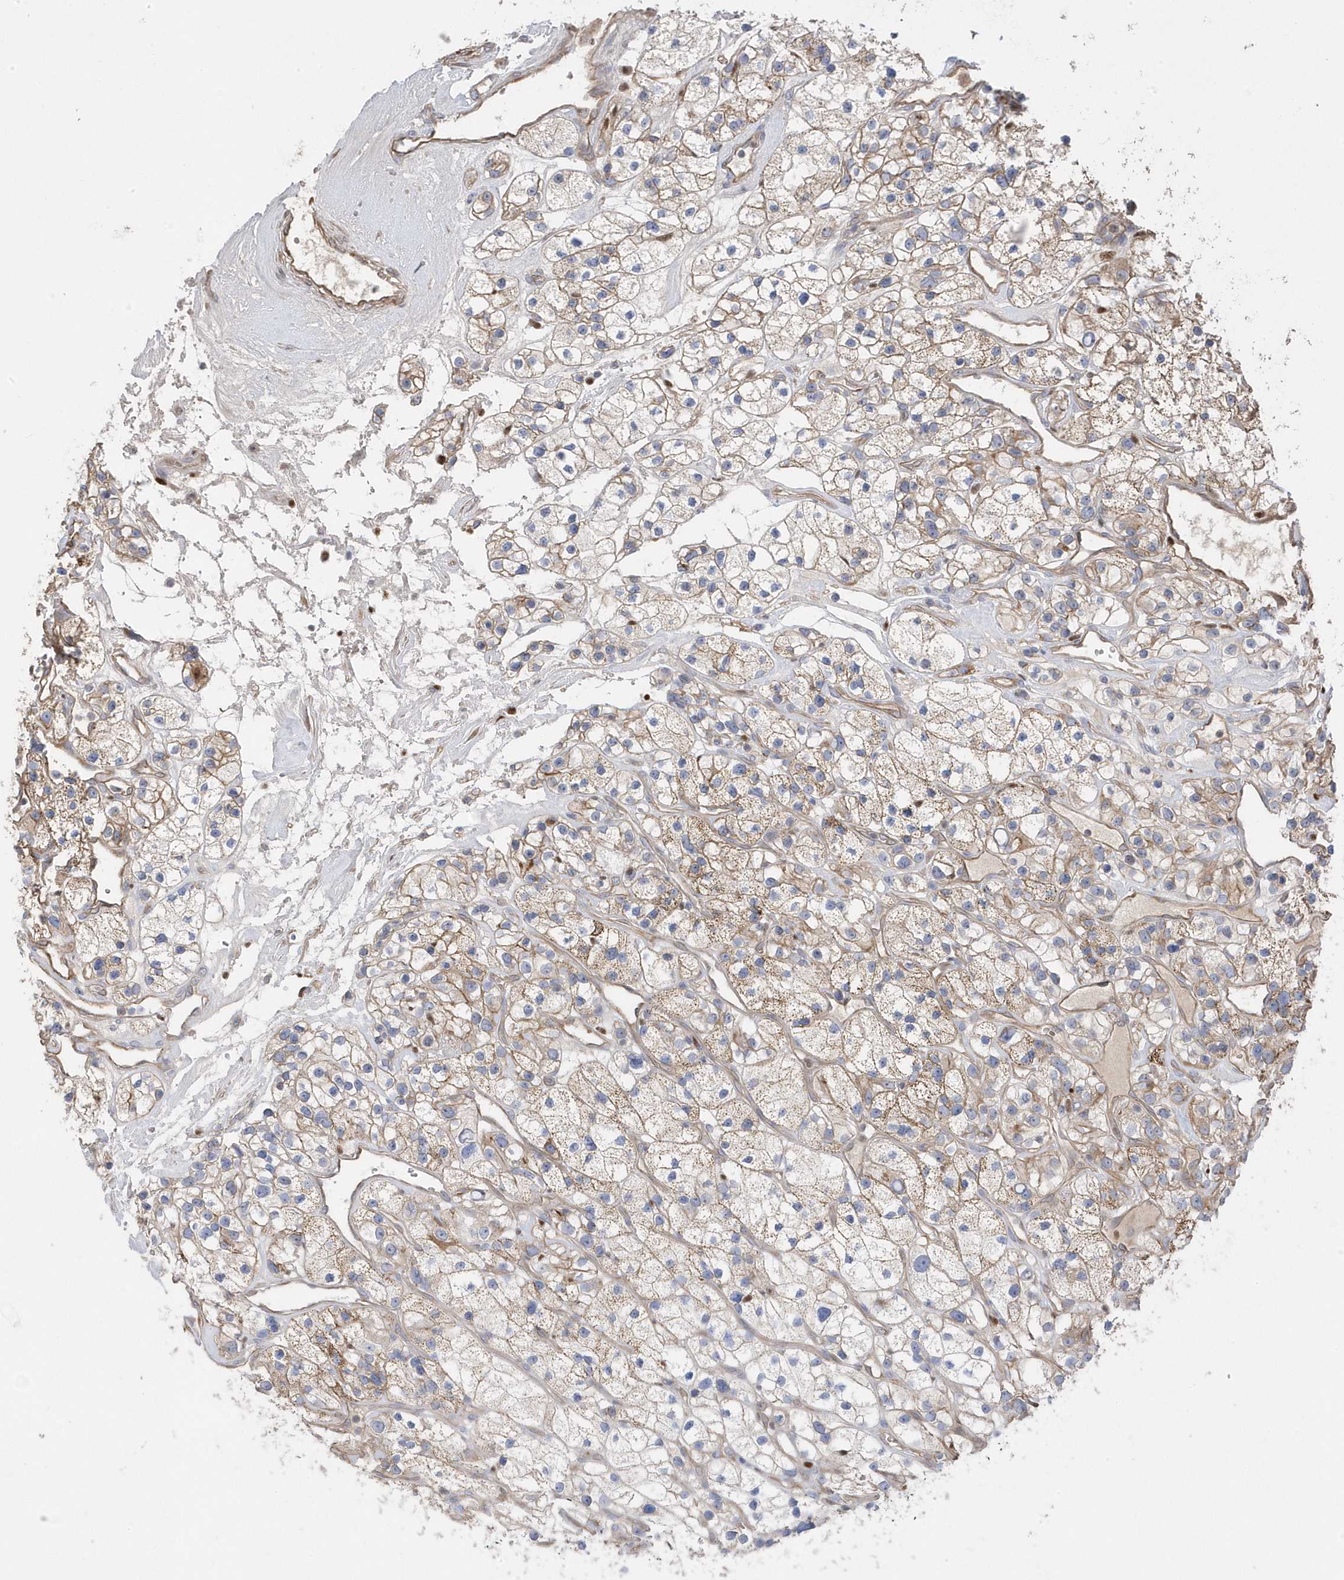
{"staining": {"intensity": "moderate", "quantity": ">75%", "location": "cytoplasmic/membranous"}, "tissue": "renal cancer", "cell_type": "Tumor cells", "image_type": "cancer", "snomed": [{"axis": "morphology", "description": "Adenocarcinoma, NOS"}, {"axis": "topography", "description": "Kidney"}], "caption": "Moderate cytoplasmic/membranous expression for a protein is appreciated in approximately >75% of tumor cells of renal cancer using immunohistochemistry (IHC).", "gene": "GTPBP6", "patient": {"sex": "female", "age": 57}}